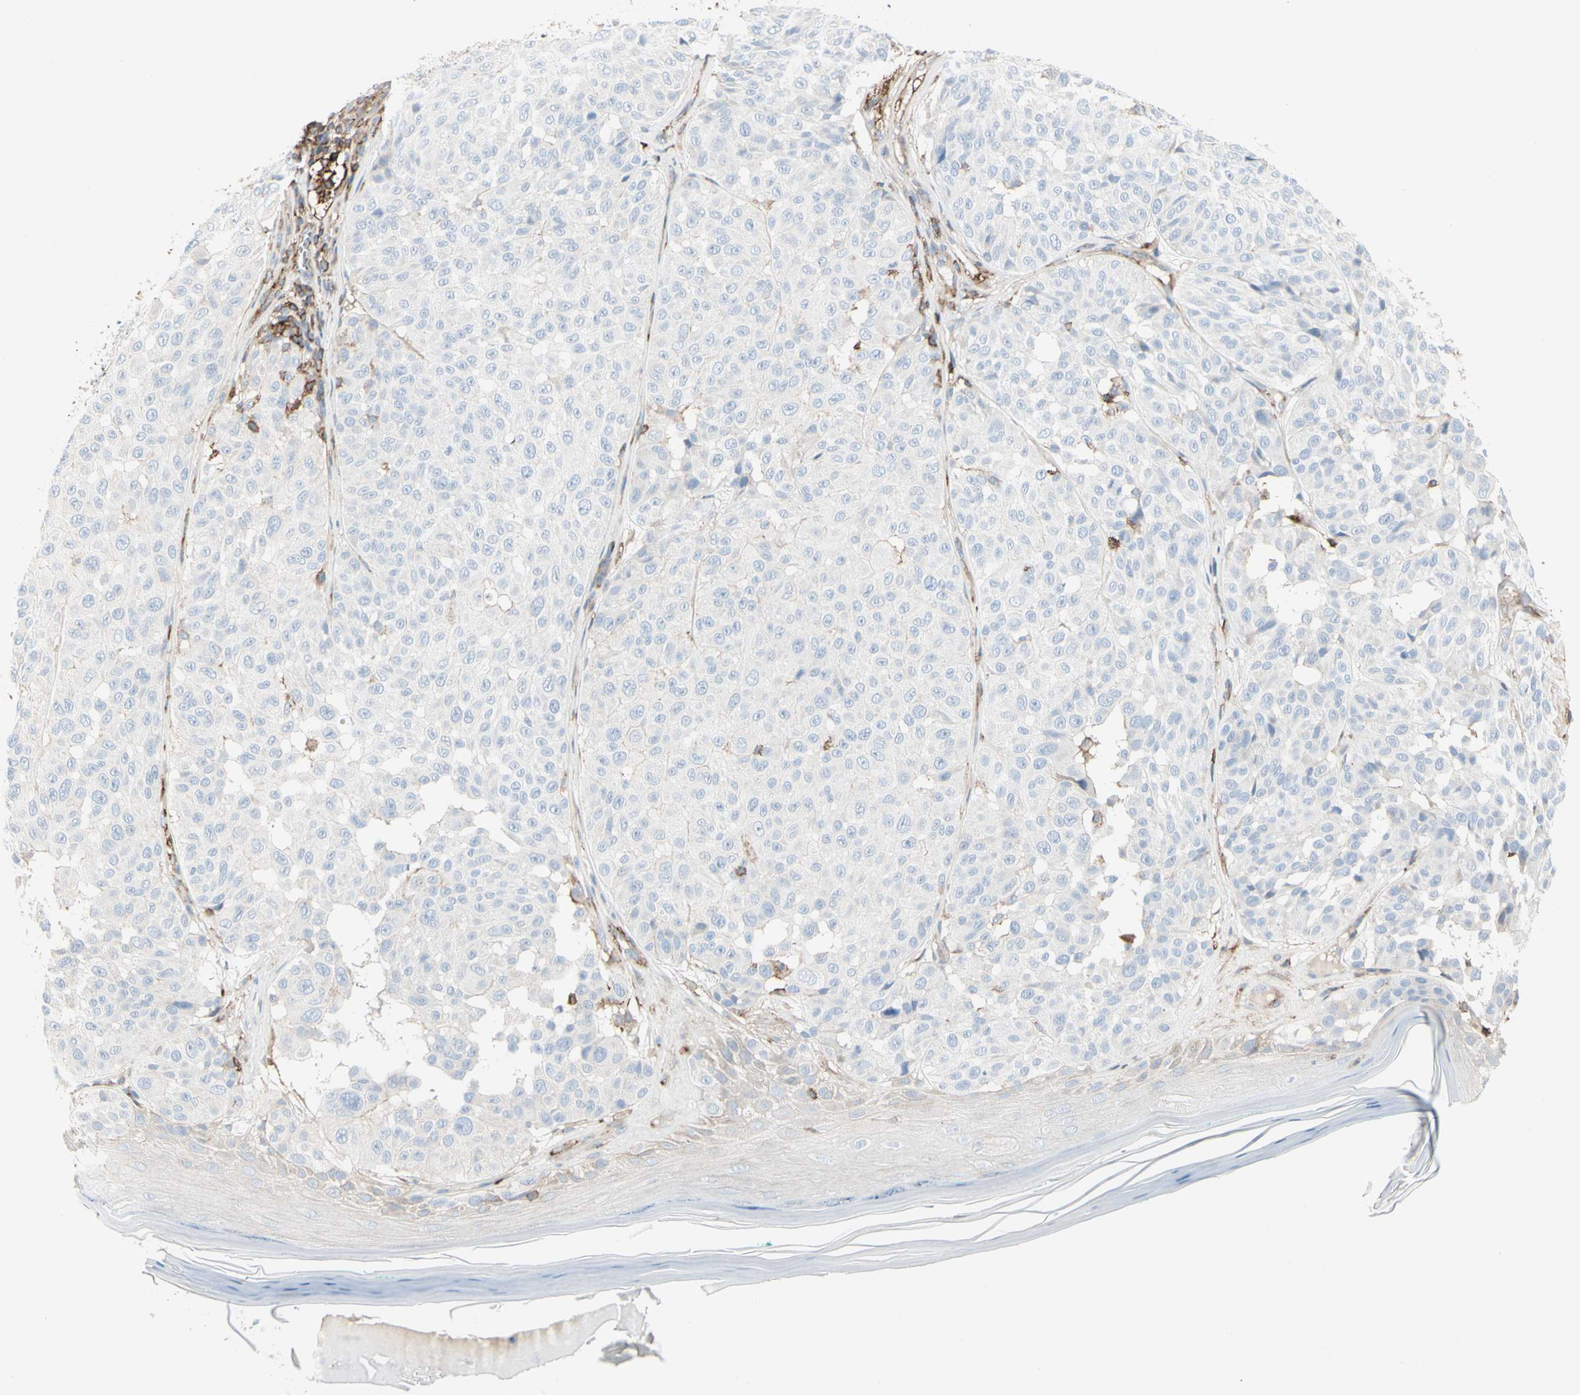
{"staining": {"intensity": "negative", "quantity": "none", "location": "none"}, "tissue": "melanoma", "cell_type": "Tumor cells", "image_type": "cancer", "snomed": [{"axis": "morphology", "description": "Malignant melanoma, NOS"}, {"axis": "topography", "description": "Skin"}], "caption": "Melanoma stained for a protein using IHC shows no positivity tumor cells.", "gene": "CLEC2B", "patient": {"sex": "female", "age": 46}}